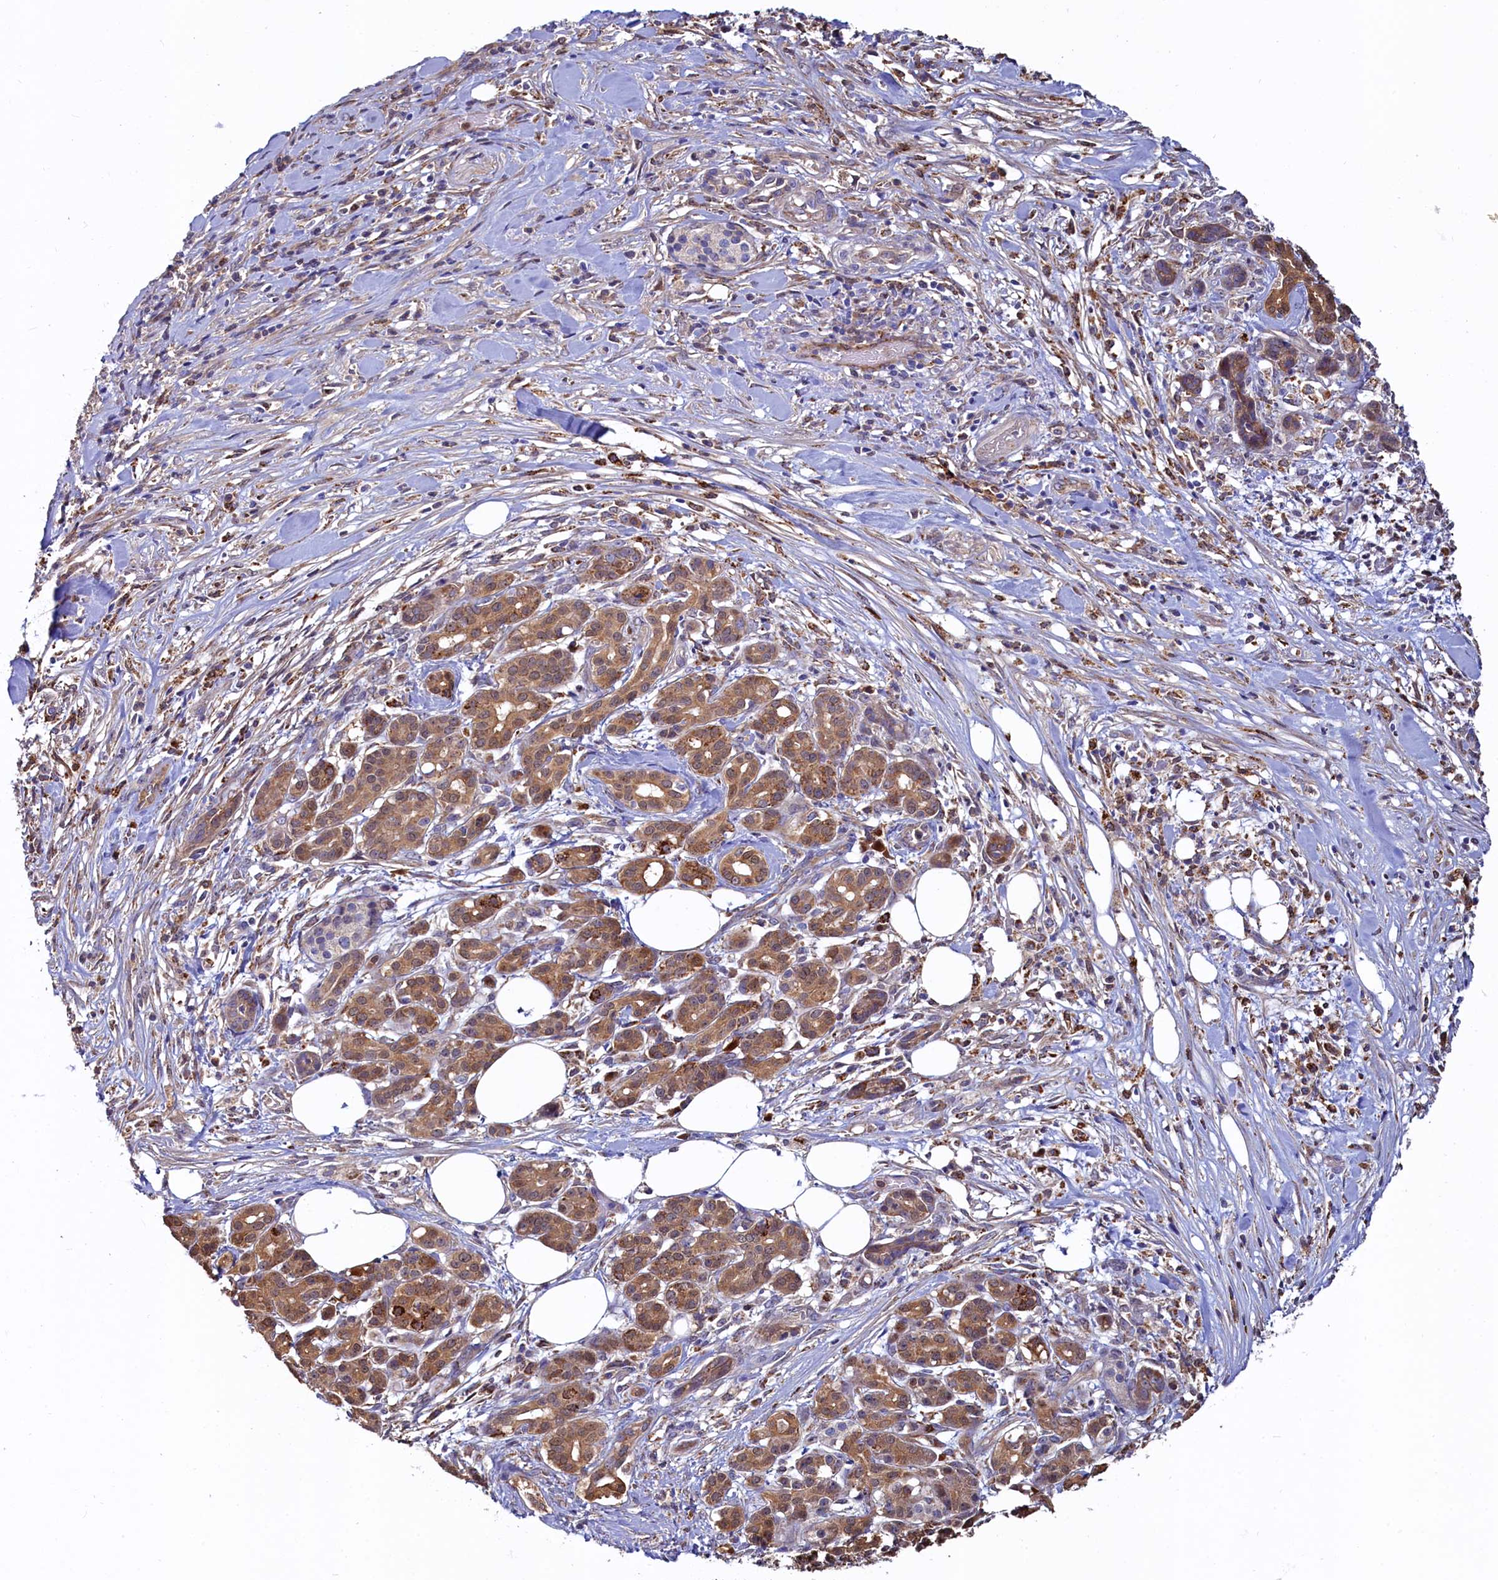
{"staining": {"intensity": "moderate", "quantity": ">75%", "location": "cytoplasmic/membranous"}, "tissue": "pancreatic cancer", "cell_type": "Tumor cells", "image_type": "cancer", "snomed": [{"axis": "morphology", "description": "Adenocarcinoma, NOS"}, {"axis": "topography", "description": "Pancreas"}], "caption": "Protein staining of adenocarcinoma (pancreatic) tissue reveals moderate cytoplasmic/membranous staining in about >75% of tumor cells. (brown staining indicates protein expression, while blue staining denotes nuclei).", "gene": "ASTE1", "patient": {"sex": "female", "age": 66}}